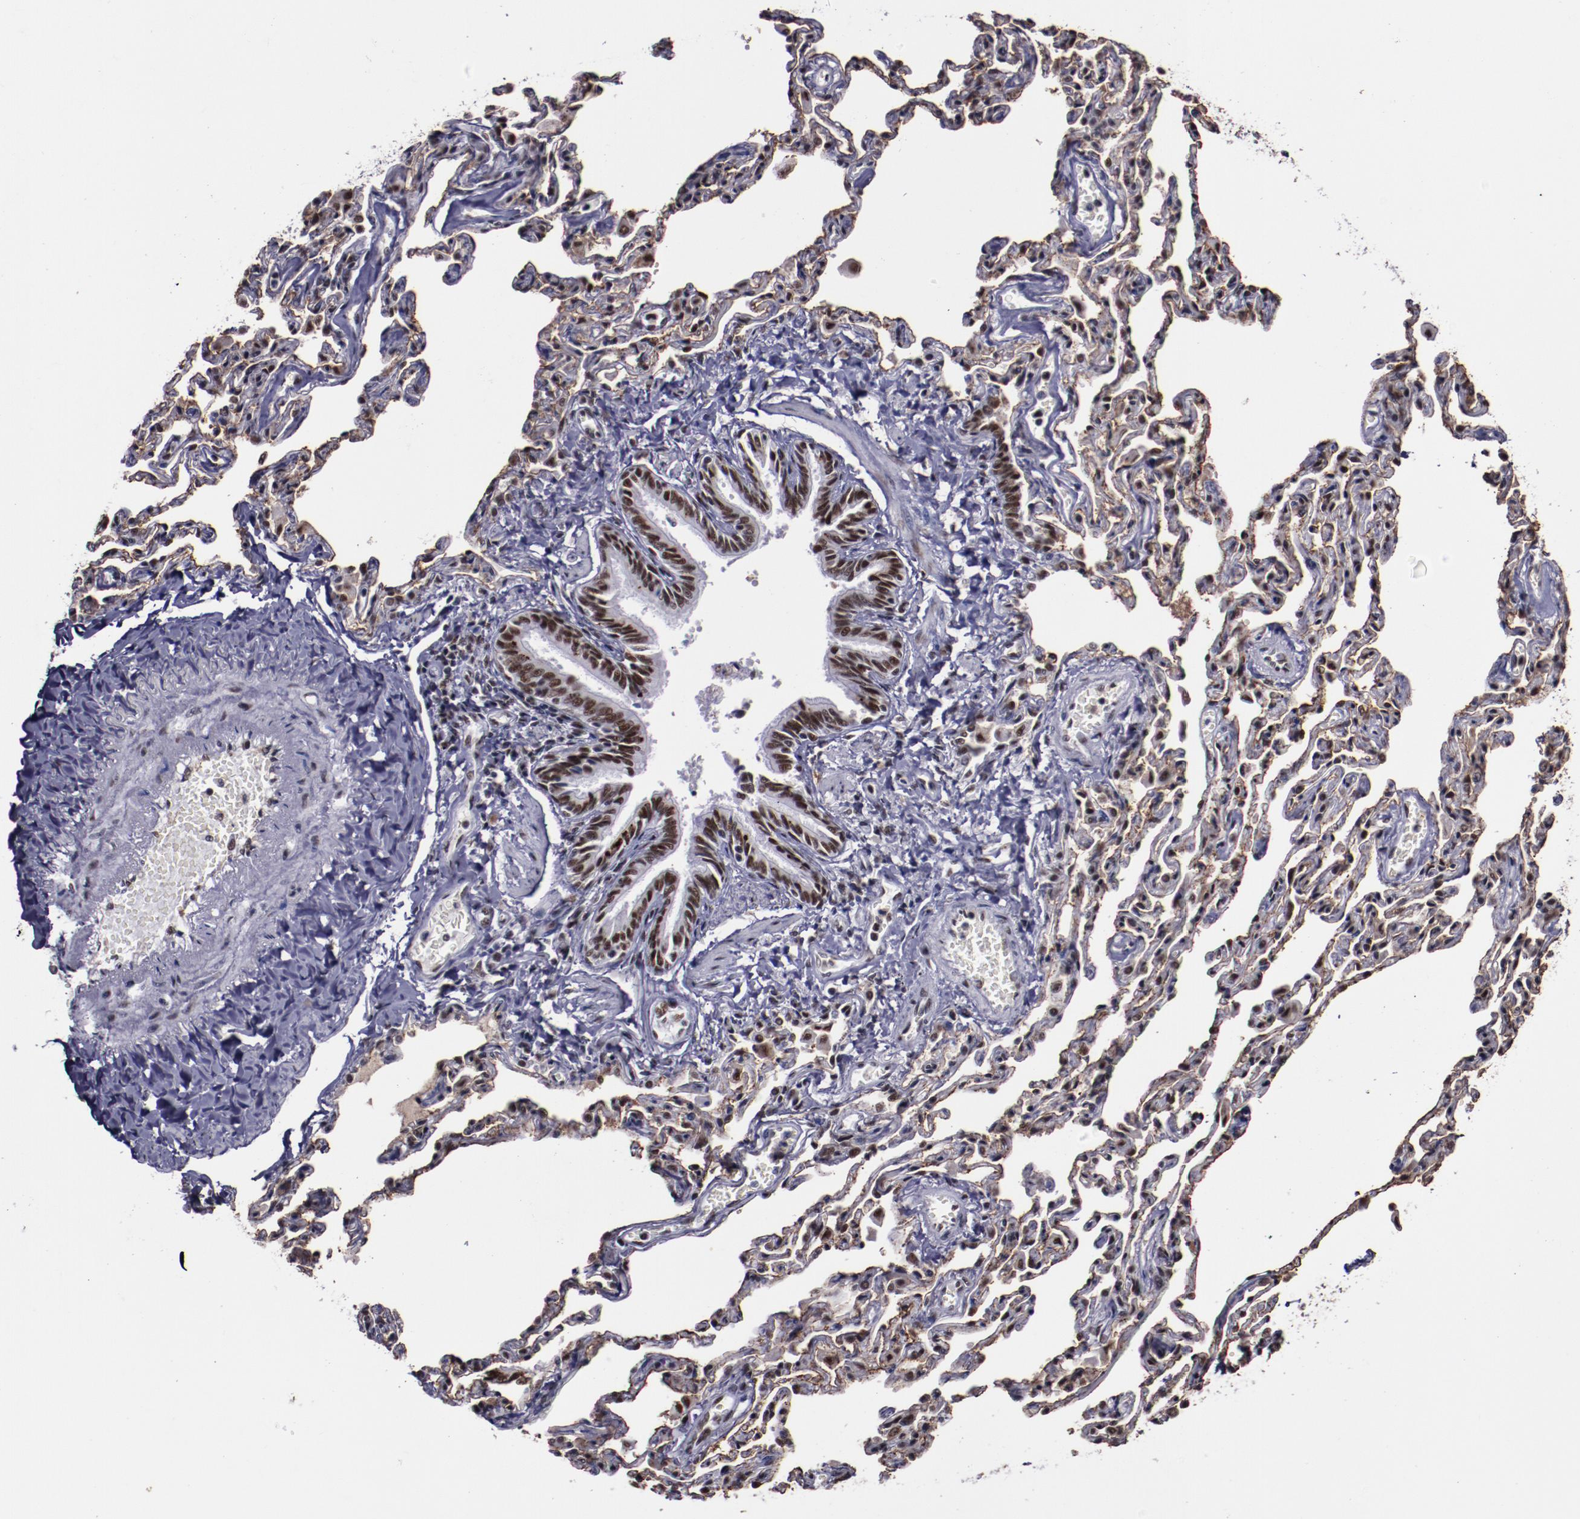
{"staining": {"intensity": "strong", "quantity": ">75%", "location": "nuclear"}, "tissue": "bronchus", "cell_type": "Respiratory epithelial cells", "image_type": "normal", "snomed": [{"axis": "morphology", "description": "Normal tissue, NOS"}, {"axis": "topography", "description": "Lung"}], "caption": "Strong nuclear protein staining is present in about >75% of respiratory epithelial cells in bronchus.", "gene": "PPP4R3A", "patient": {"sex": "male", "age": 64}}